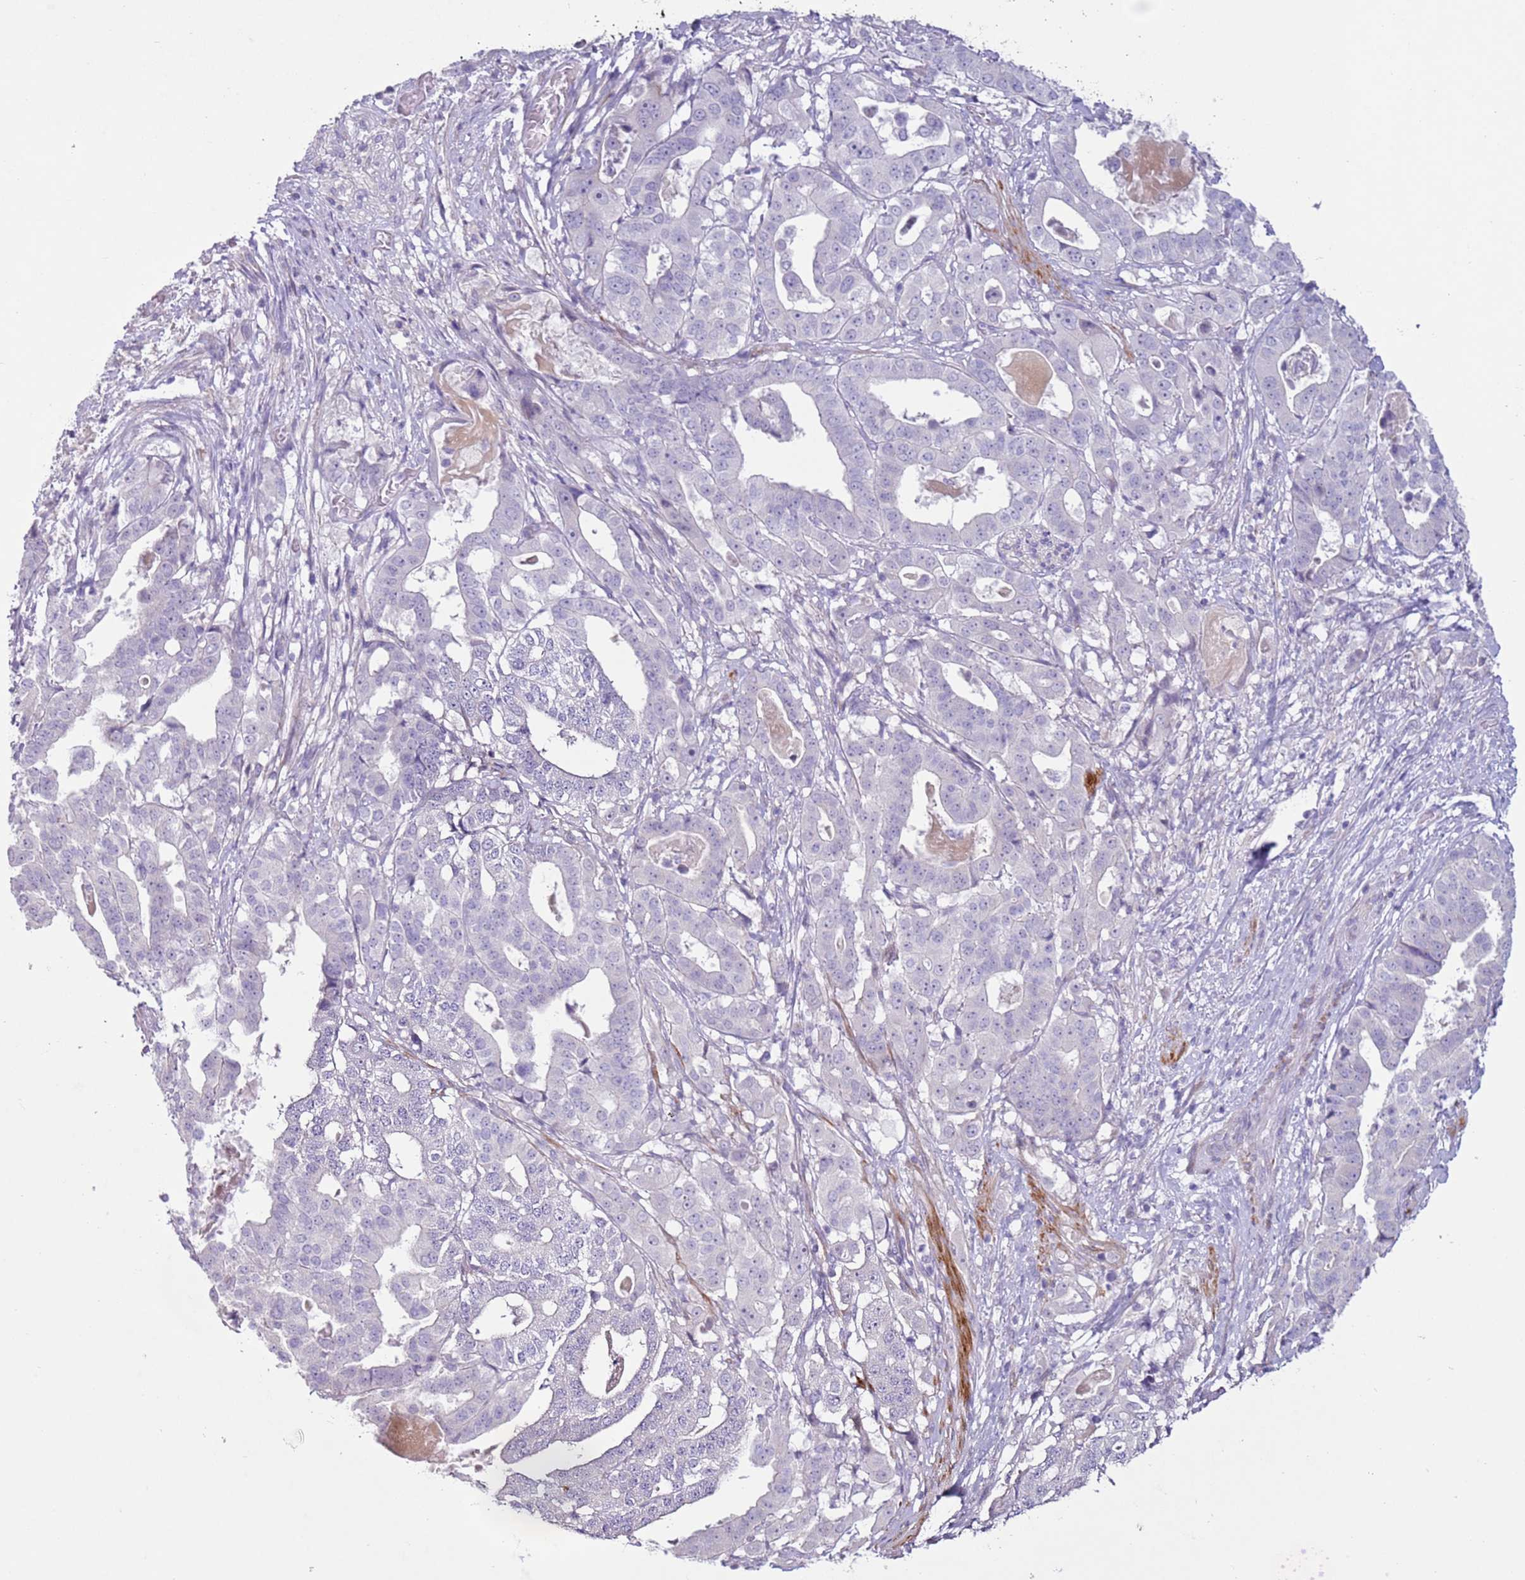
{"staining": {"intensity": "negative", "quantity": "none", "location": "none"}, "tissue": "stomach cancer", "cell_type": "Tumor cells", "image_type": "cancer", "snomed": [{"axis": "morphology", "description": "Adenocarcinoma, NOS"}, {"axis": "topography", "description": "Stomach"}], "caption": "An image of stomach adenocarcinoma stained for a protein exhibits no brown staining in tumor cells. The staining was performed using DAB (3,3'-diaminobenzidine) to visualize the protein expression in brown, while the nuclei were stained in blue with hematoxylin (Magnification: 20x).", "gene": "ZNF239", "patient": {"sex": "male", "age": 48}}